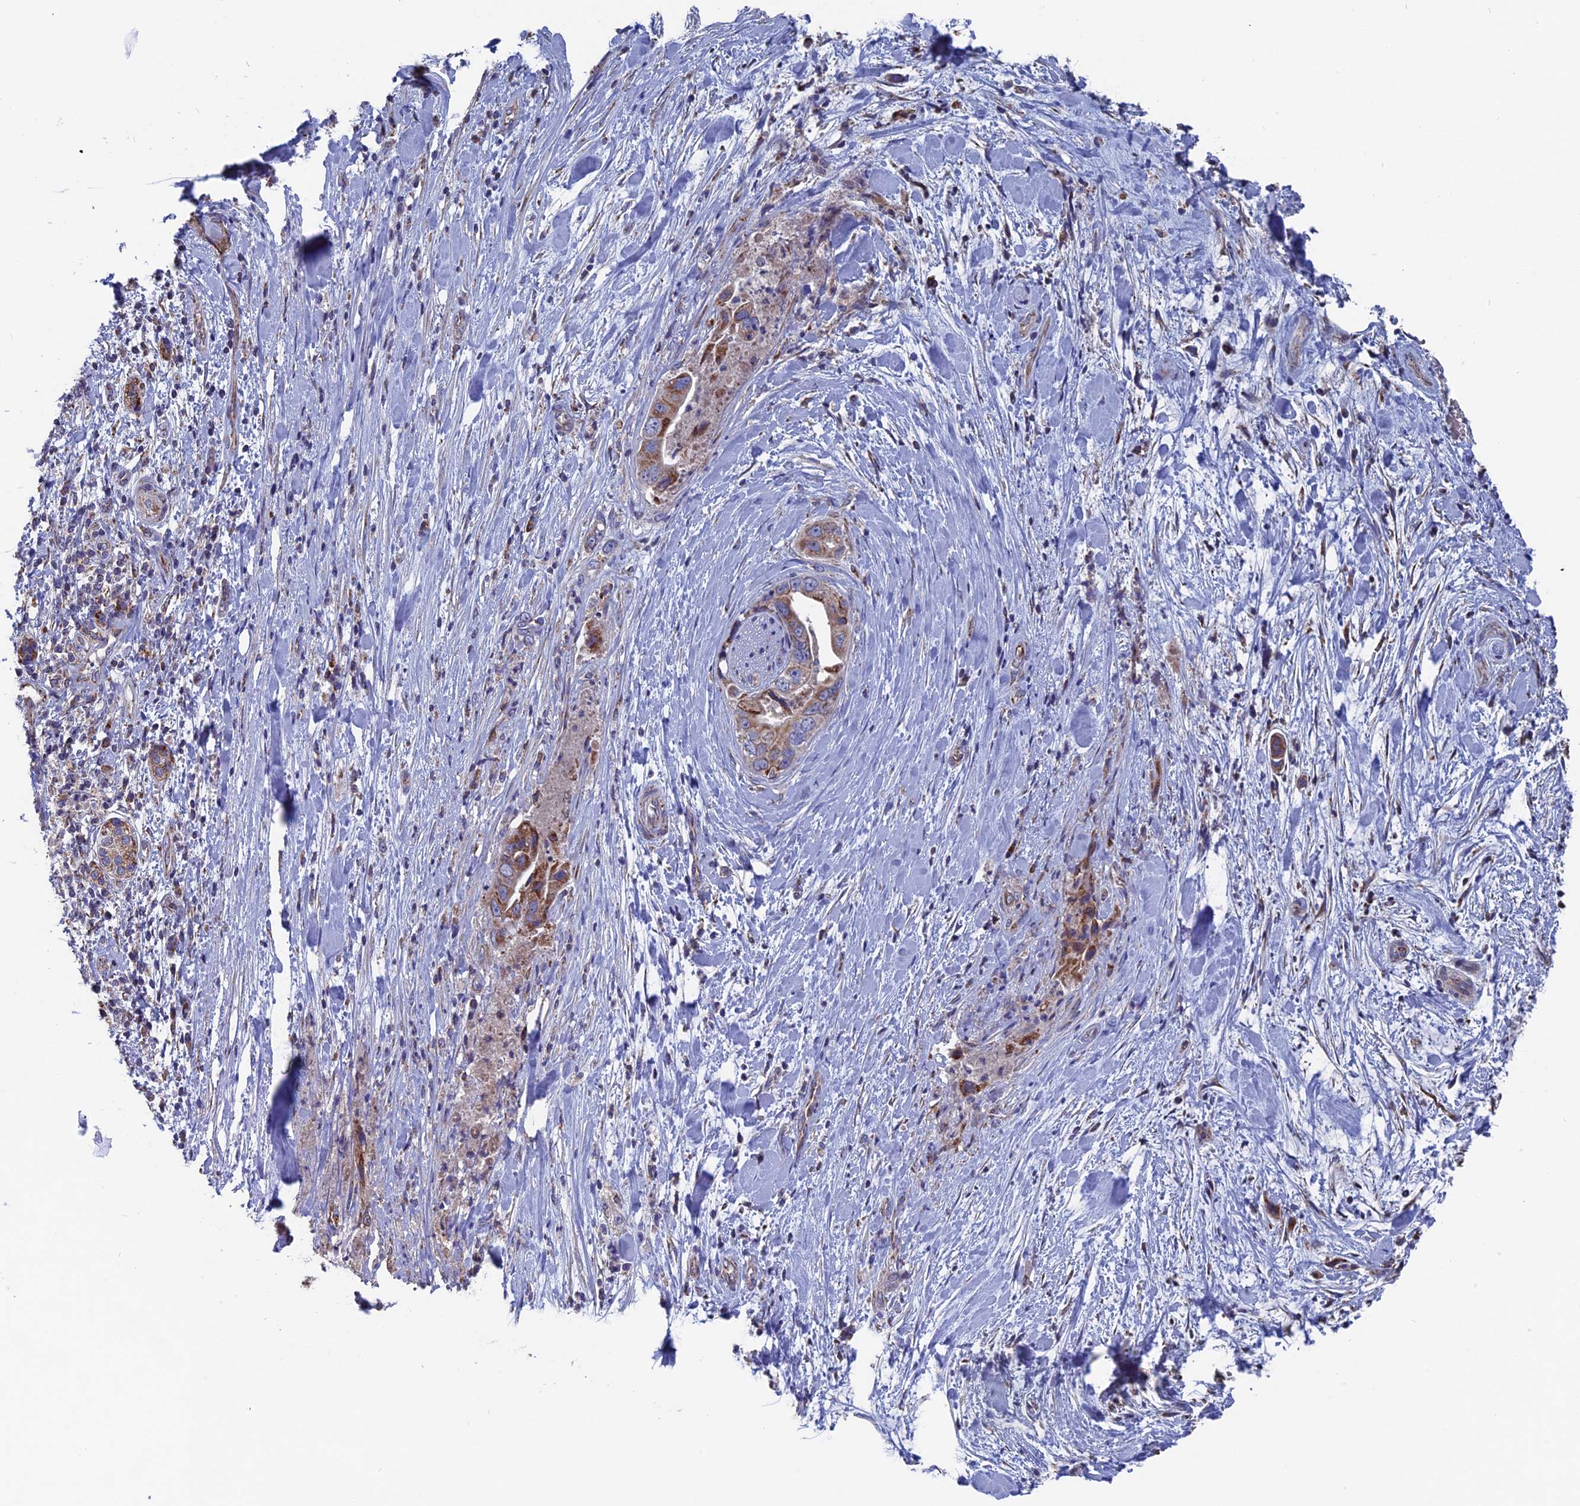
{"staining": {"intensity": "moderate", "quantity": ">75%", "location": "cytoplasmic/membranous"}, "tissue": "pancreatic cancer", "cell_type": "Tumor cells", "image_type": "cancer", "snomed": [{"axis": "morphology", "description": "Adenocarcinoma, NOS"}, {"axis": "topography", "description": "Pancreas"}], "caption": "About >75% of tumor cells in pancreatic cancer reveal moderate cytoplasmic/membranous protein expression as visualized by brown immunohistochemical staining.", "gene": "TGFA", "patient": {"sex": "female", "age": 78}}